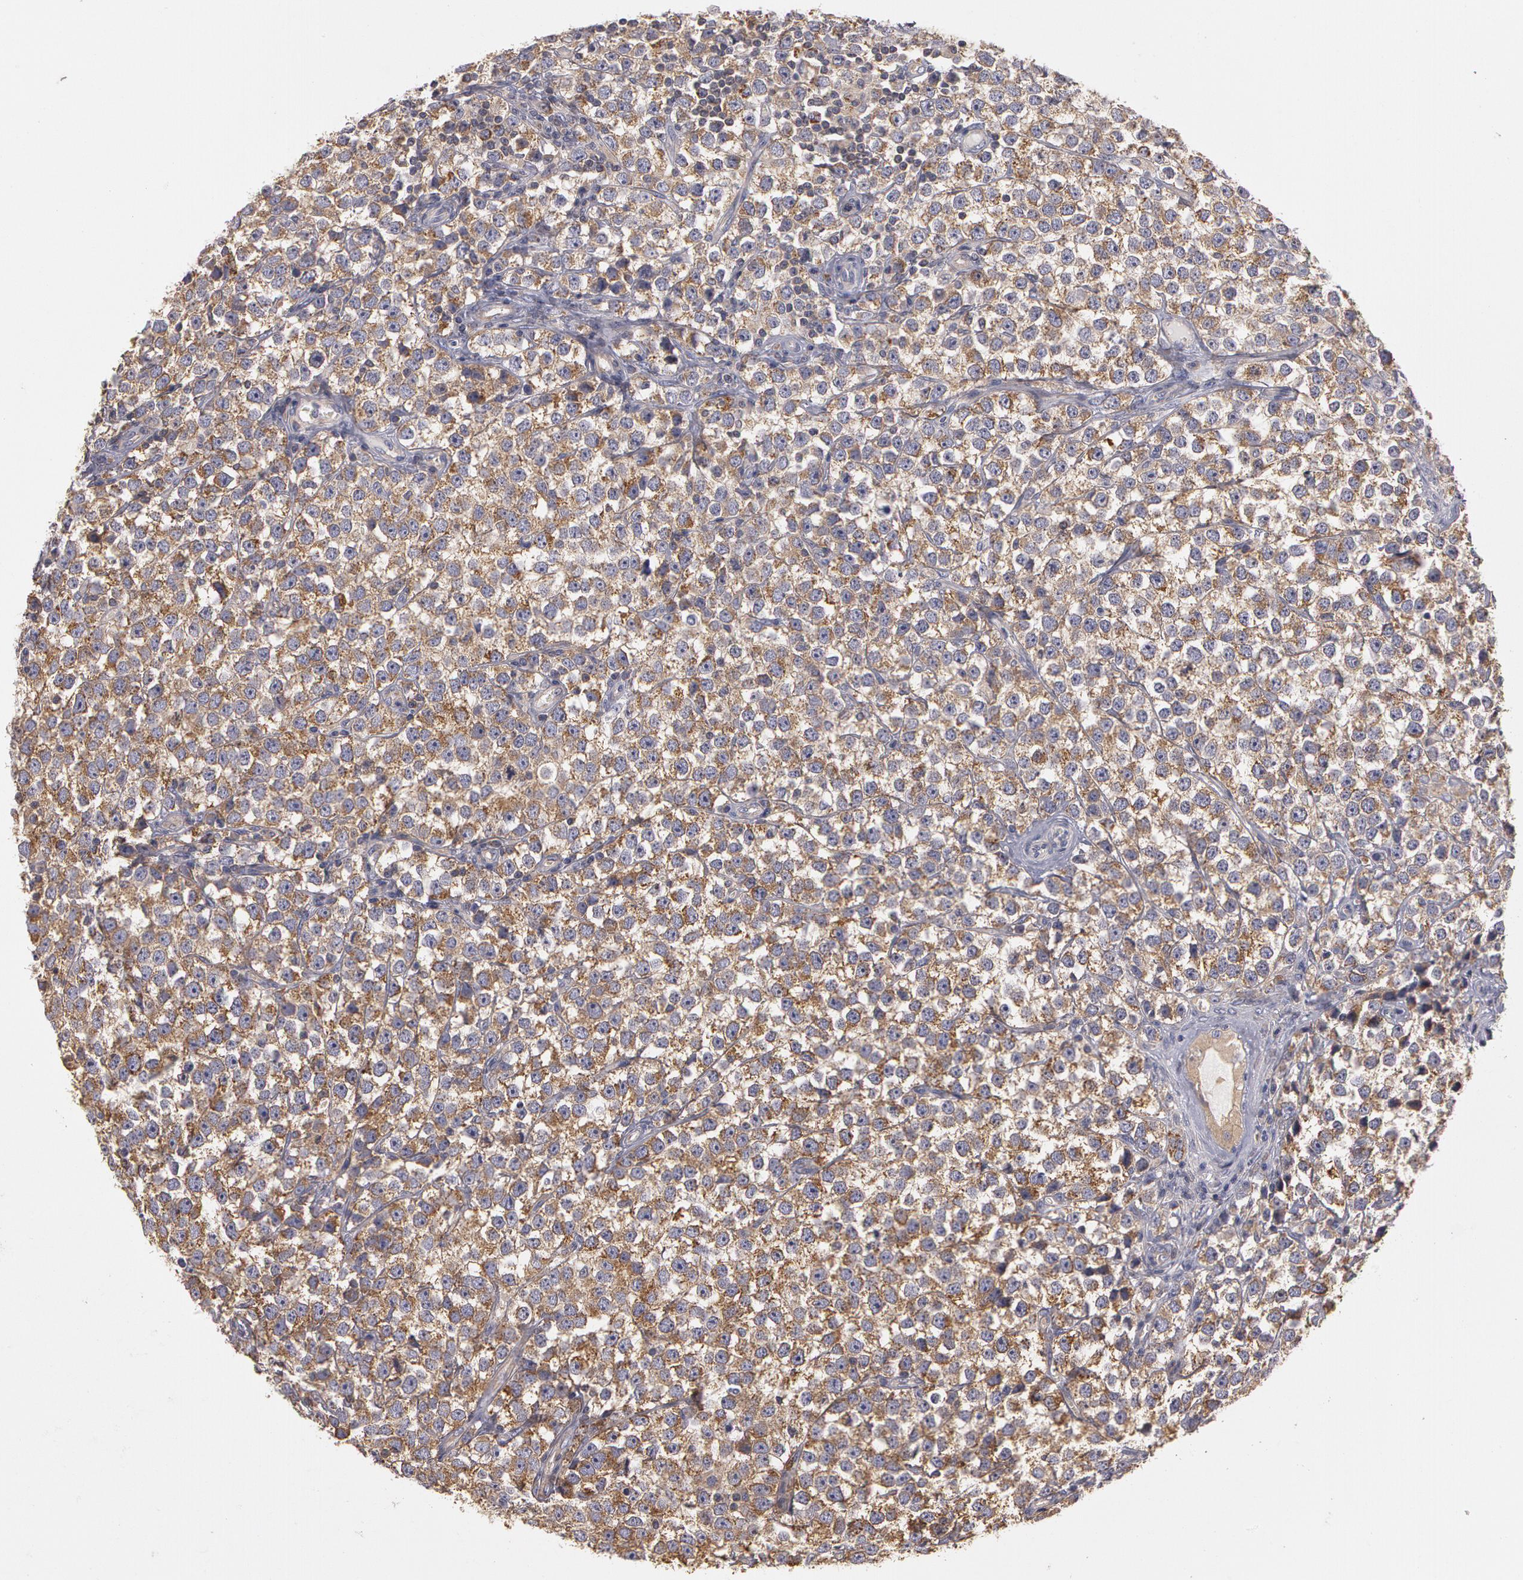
{"staining": {"intensity": "moderate", "quantity": ">75%", "location": "cytoplasmic/membranous"}, "tissue": "testis cancer", "cell_type": "Tumor cells", "image_type": "cancer", "snomed": [{"axis": "morphology", "description": "Seminoma, NOS"}, {"axis": "topography", "description": "Testis"}], "caption": "Seminoma (testis) stained for a protein demonstrates moderate cytoplasmic/membranous positivity in tumor cells.", "gene": "NEK9", "patient": {"sex": "male", "age": 25}}